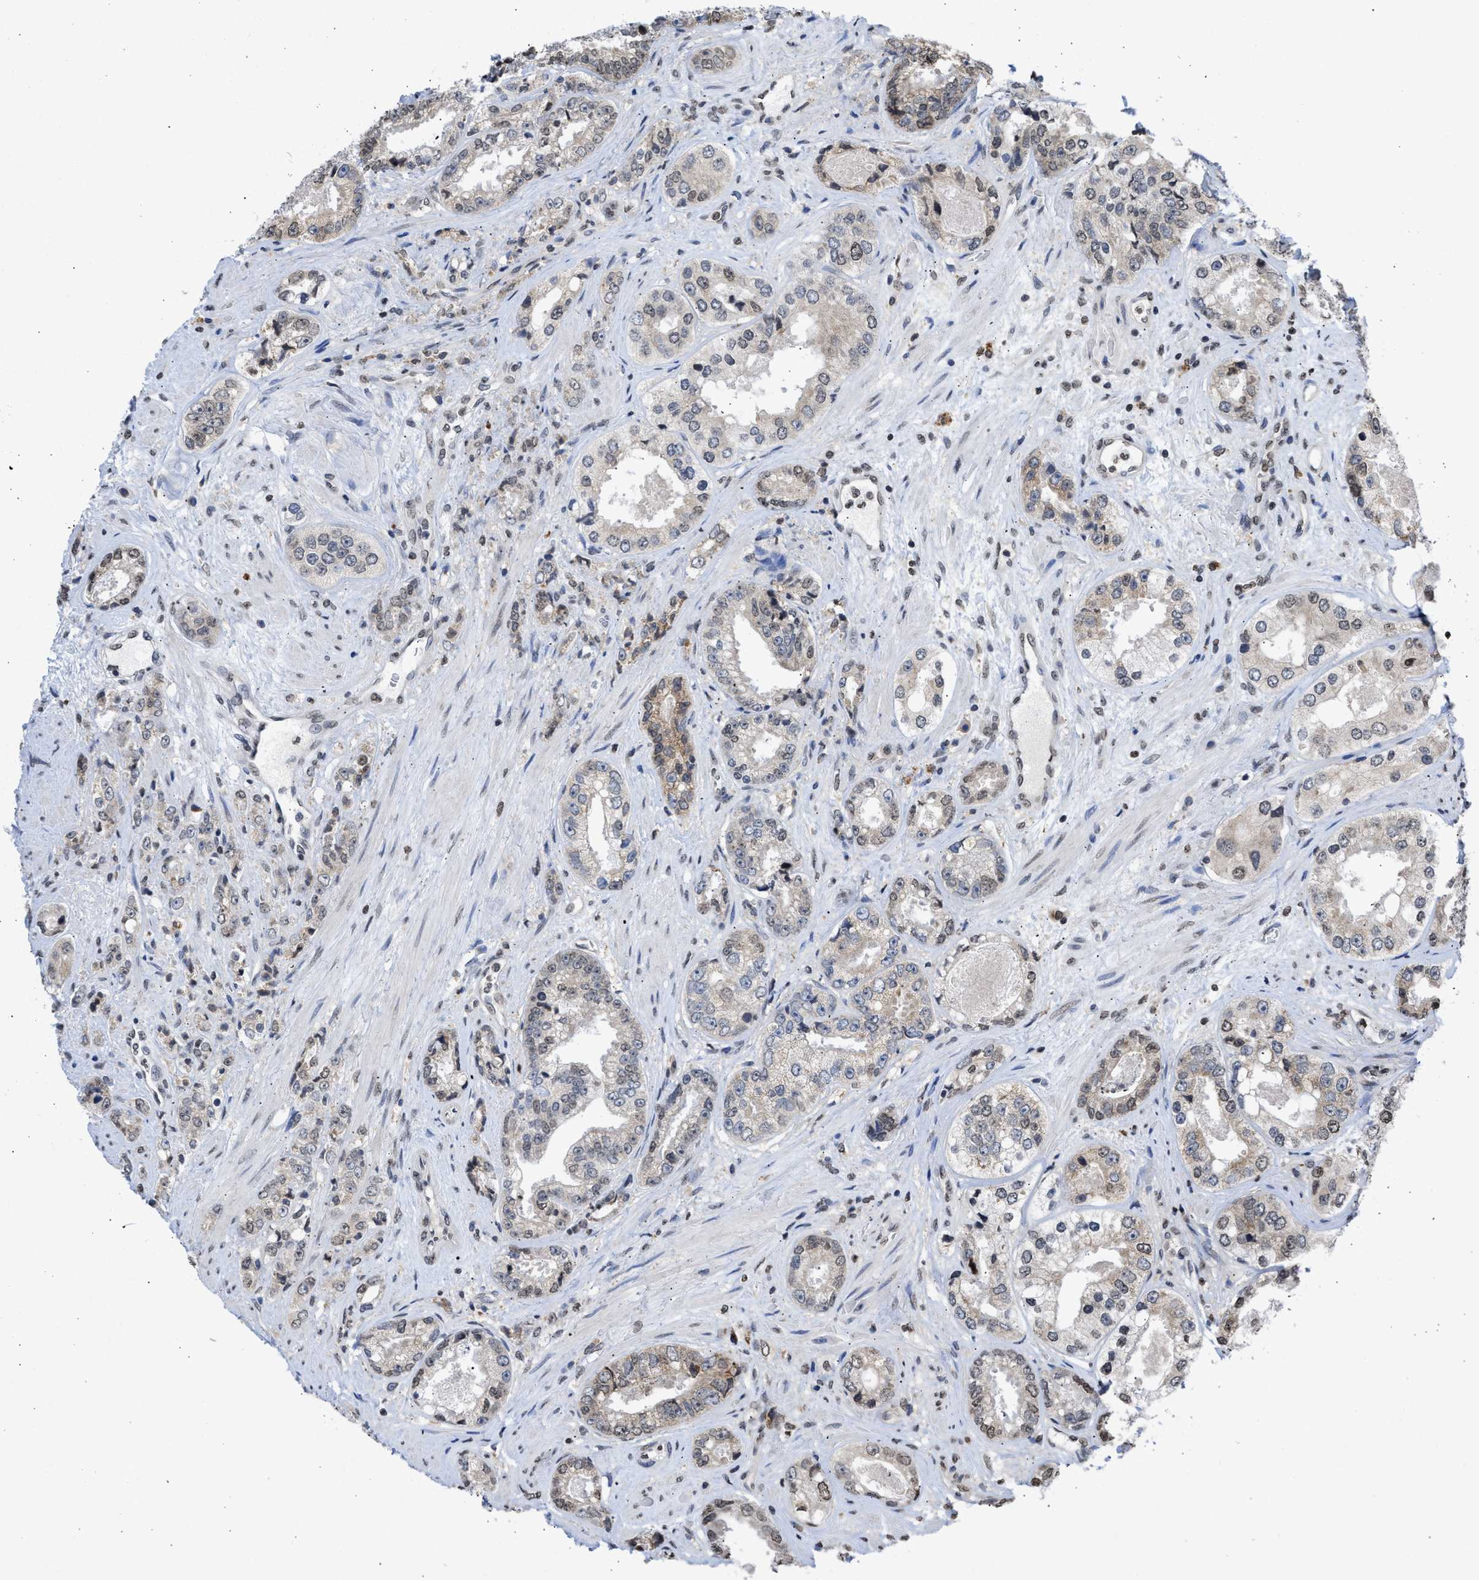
{"staining": {"intensity": "weak", "quantity": "25%-75%", "location": "nuclear"}, "tissue": "prostate cancer", "cell_type": "Tumor cells", "image_type": "cancer", "snomed": [{"axis": "morphology", "description": "Adenocarcinoma, High grade"}, {"axis": "topography", "description": "Prostate"}], "caption": "Immunohistochemical staining of human prostate cancer reveals weak nuclear protein staining in about 25%-75% of tumor cells.", "gene": "NUP35", "patient": {"sex": "male", "age": 61}}